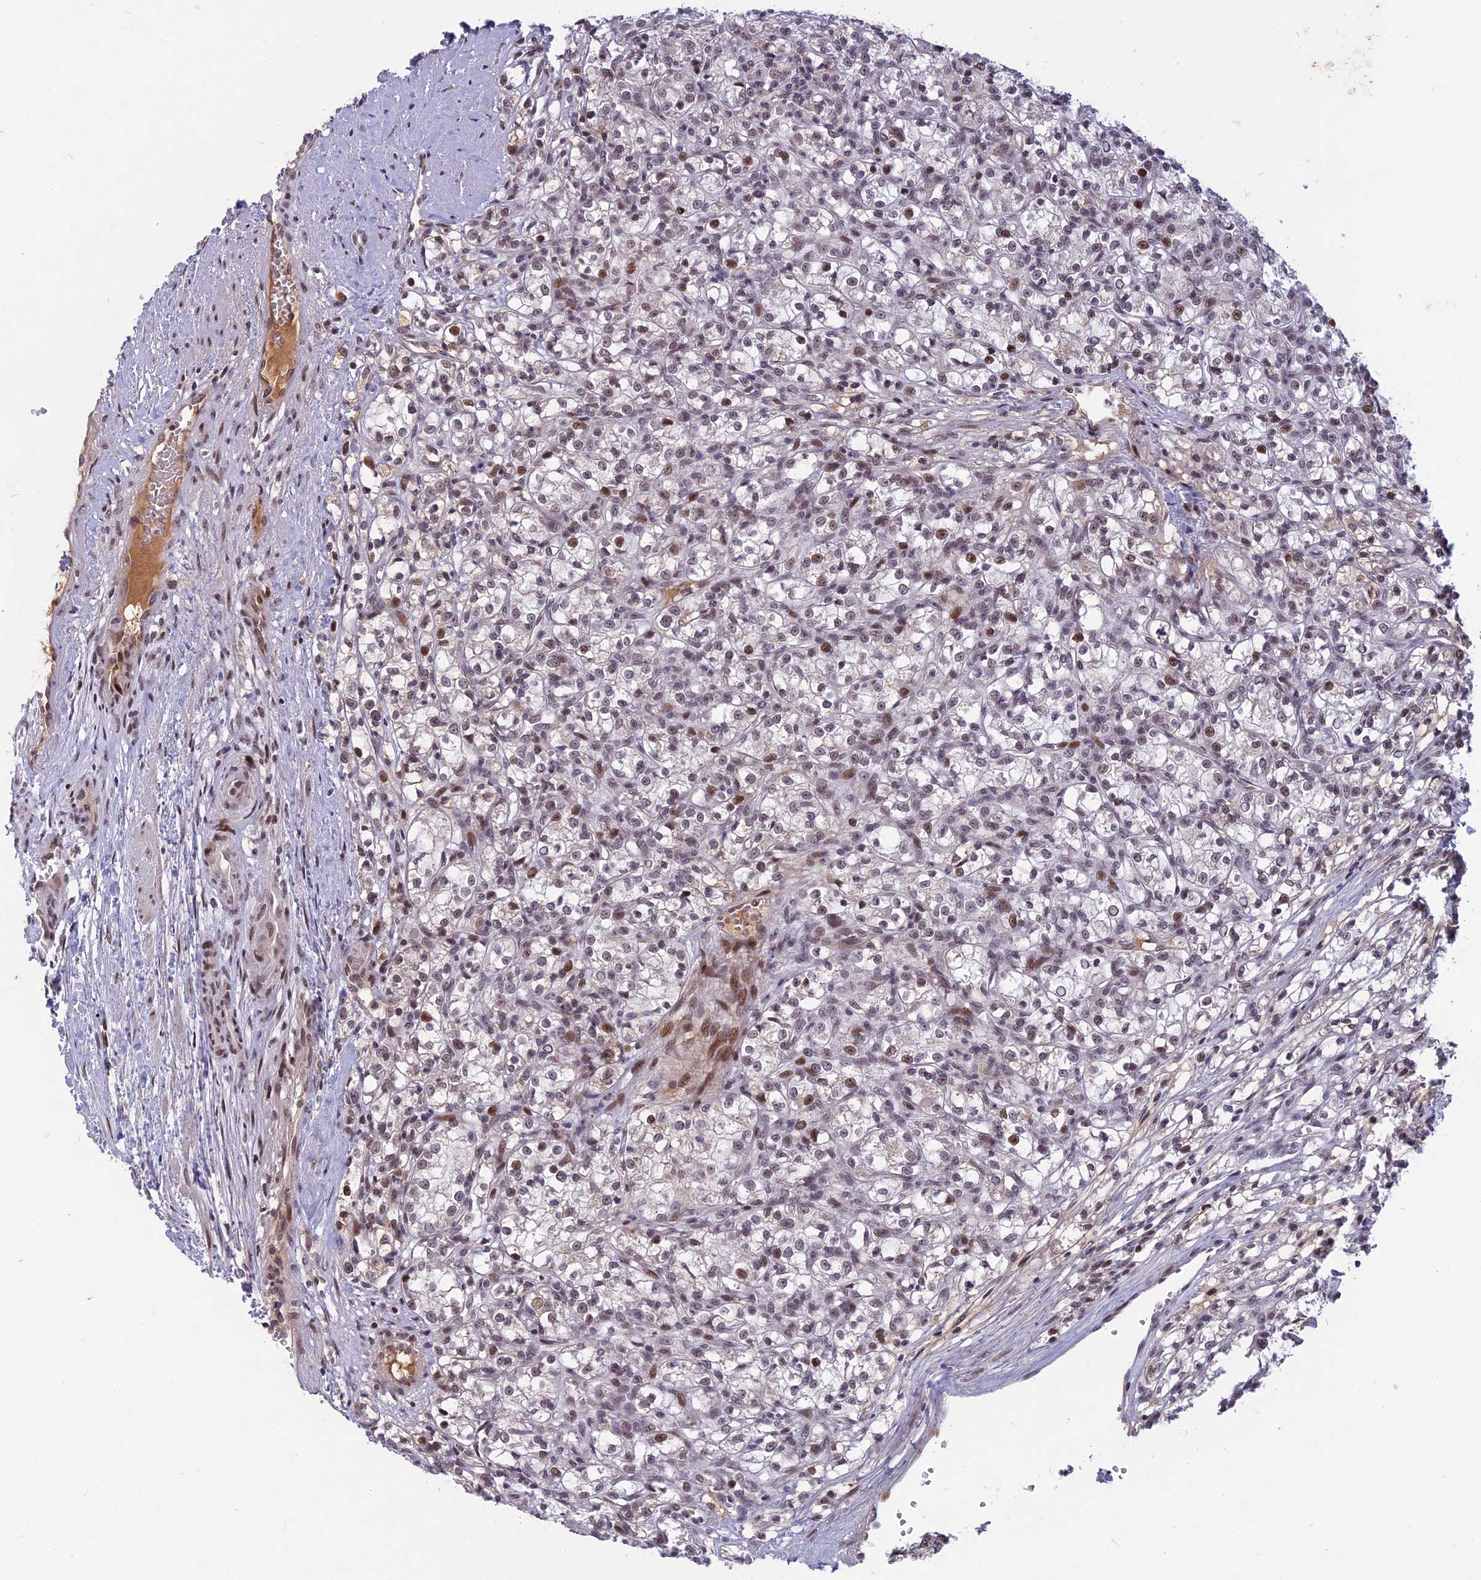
{"staining": {"intensity": "moderate", "quantity": "25%-75%", "location": "nuclear"}, "tissue": "renal cancer", "cell_type": "Tumor cells", "image_type": "cancer", "snomed": [{"axis": "morphology", "description": "Adenocarcinoma, NOS"}, {"axis": "topography", "description": "Kidney"}], "caption": "A micrograph of renal cancer (adenocarcinoma) stained for a protein demonstrates moderate nuclear brown staining in tumor cells. (DAB IHC with brightfield microscopy, high magnification).", "gene": "CDC7", "patient": {"sex": "female", "age": 59}}